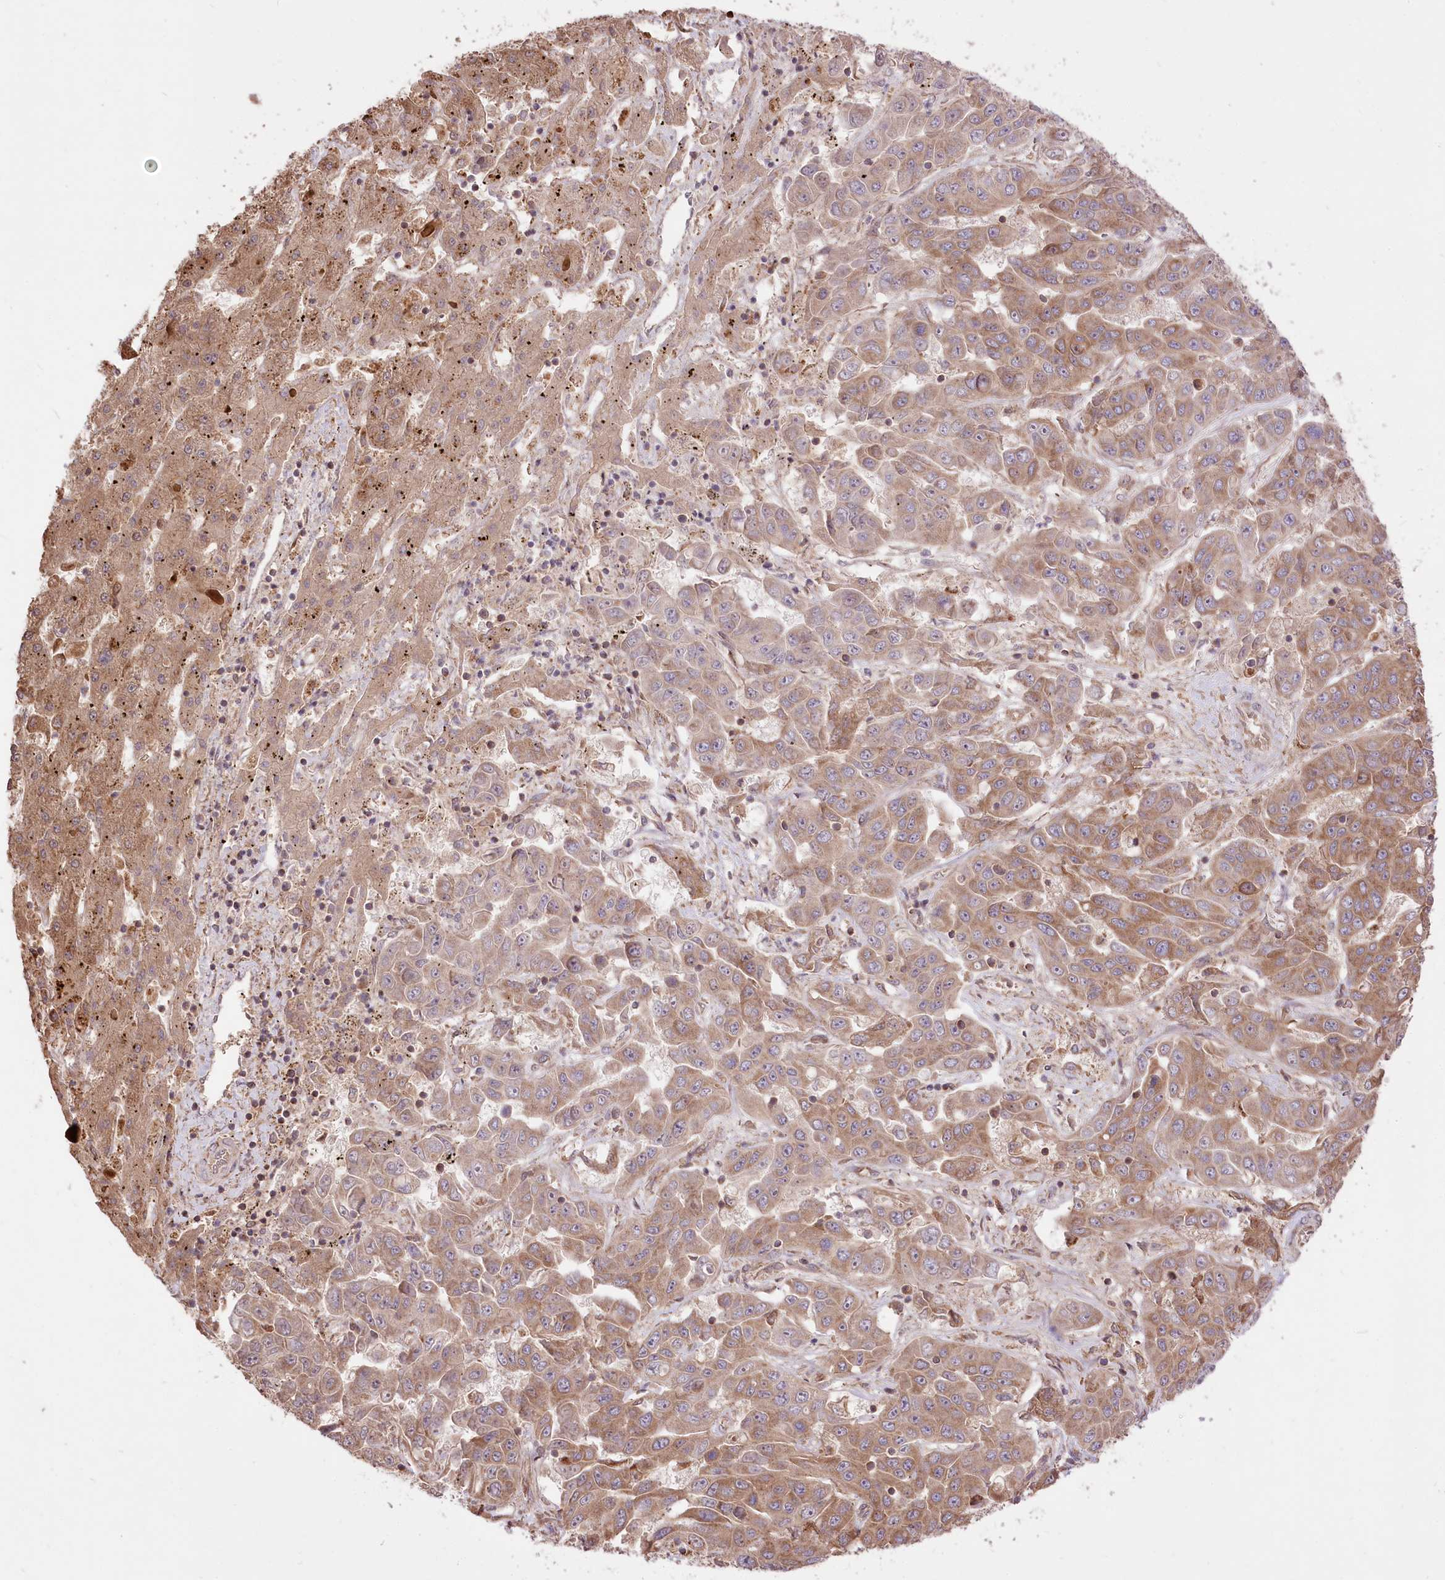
{"staining": {"intensity": "moderate", "quantity": ">75%", "location": "cytoplasmic/membranous"}, "tissue": "liver cancer", "cell_type": "Tumor cells", "image_type": "cancer", "snomed": [{"axis": "morphology", "description": "Cholangiocarcinoma"}, {"axis": "topography", "description": "Liver"}], "caption": "Liver cholangiocarcinoma was stained to show a protein in brown. There is medium levels of moderate cytoplasmic/membranous positivity in about >75% of tumor cells.", "gene": "XYLB", "patient": {"sex": "female", "age": 52}}